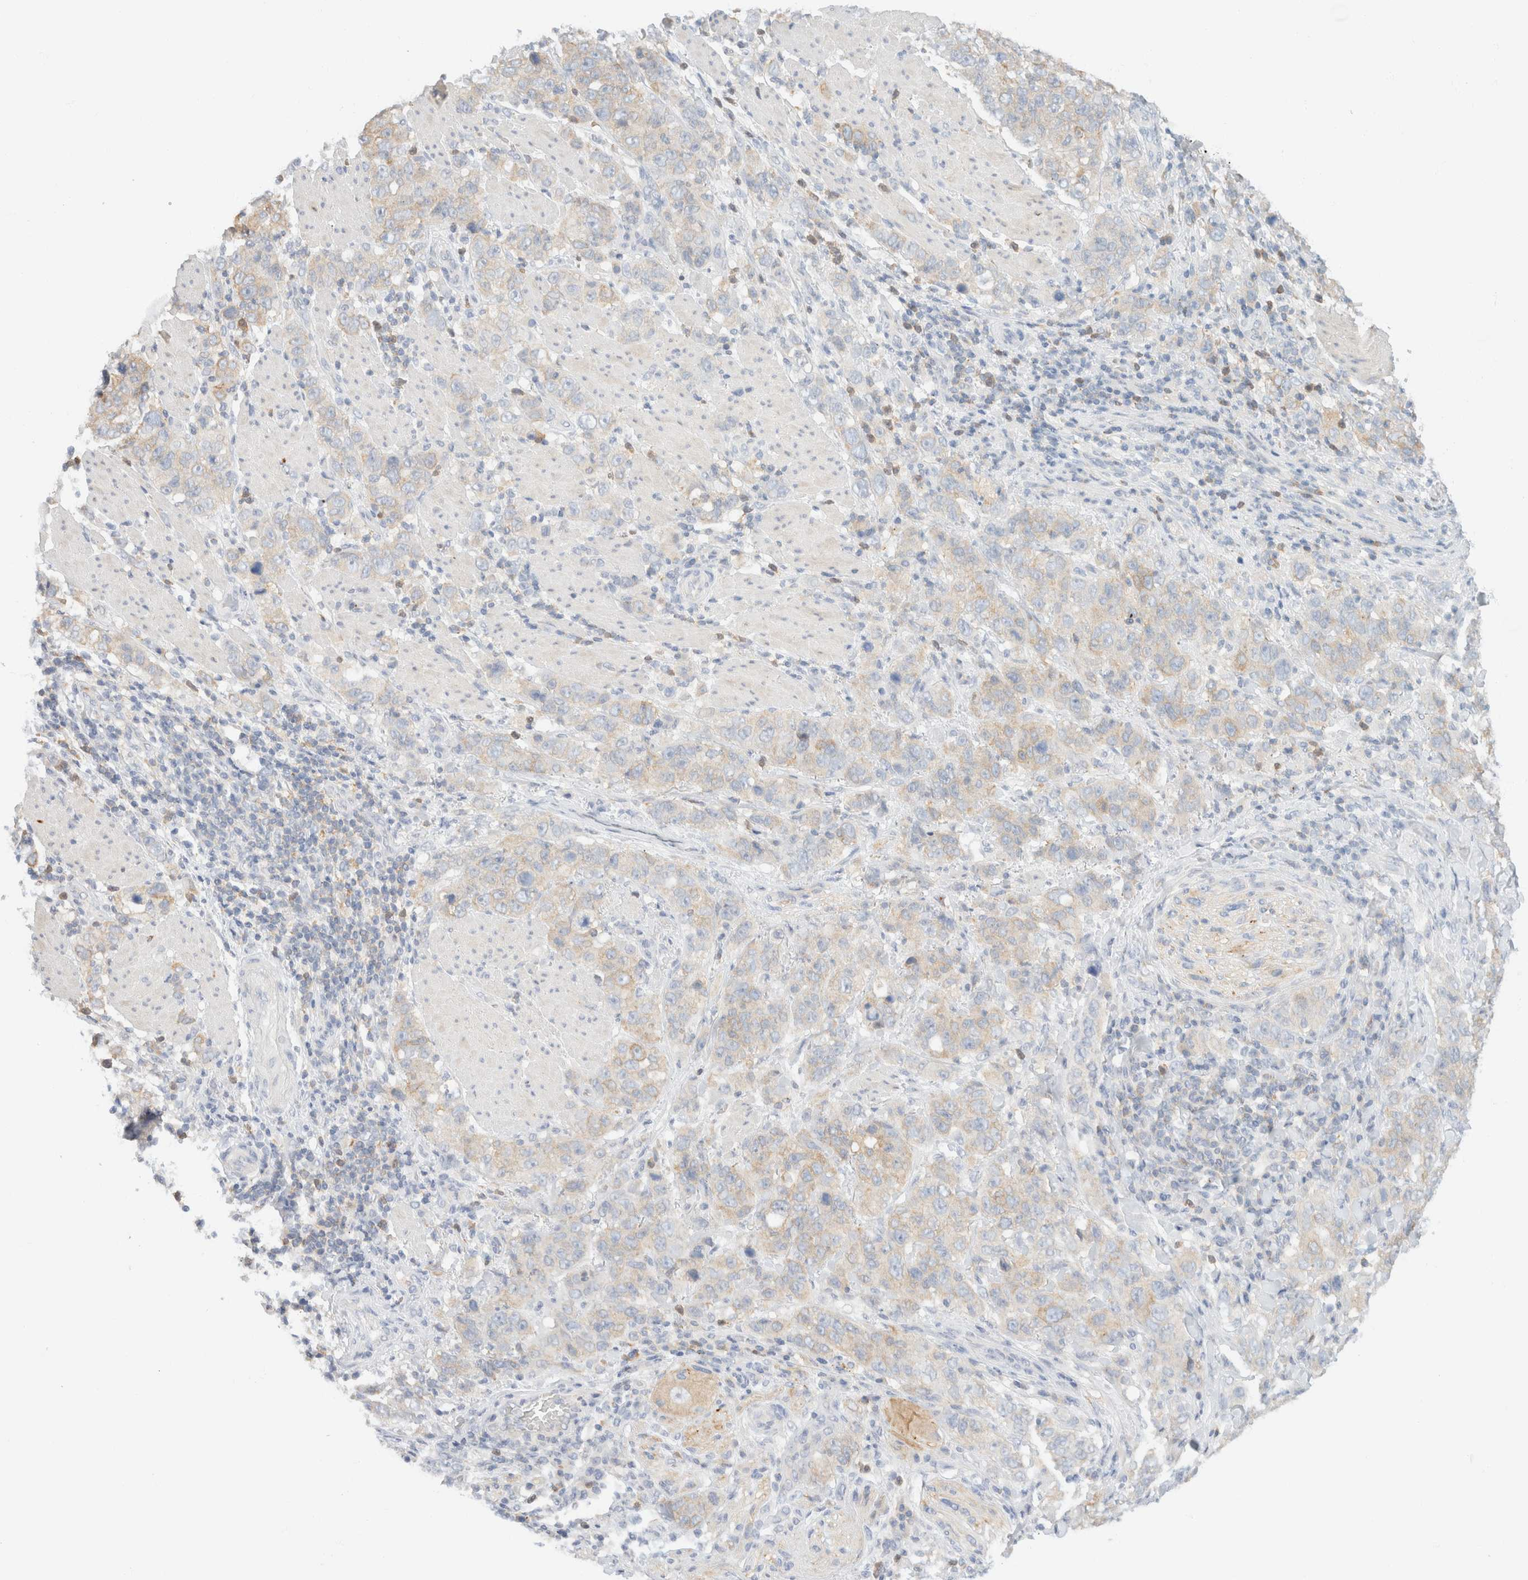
{"staining": {"intensity": "weak", "quantity": "25%-75%", "location": "cytoplasmic/membranous"}, "tissue": "stomach cancer", "cell_type": "Tumor cells", "image_type": "cancer", "snomed": [{"axis": "morphology", "description": "Adenocarcinoma, NOS"}, {"axis": "topography", "description": "Stomach"}], "caption": "About 25%-75% of tumor cells in stomach cancer (adenocarcinoma) demonstrate weak cytoplasmic/membranous protein positivity as visualized by brown immunohistochemical staining.", "gene": "SH3GLB2", "patient": {"sex": "male", "age": 48}}